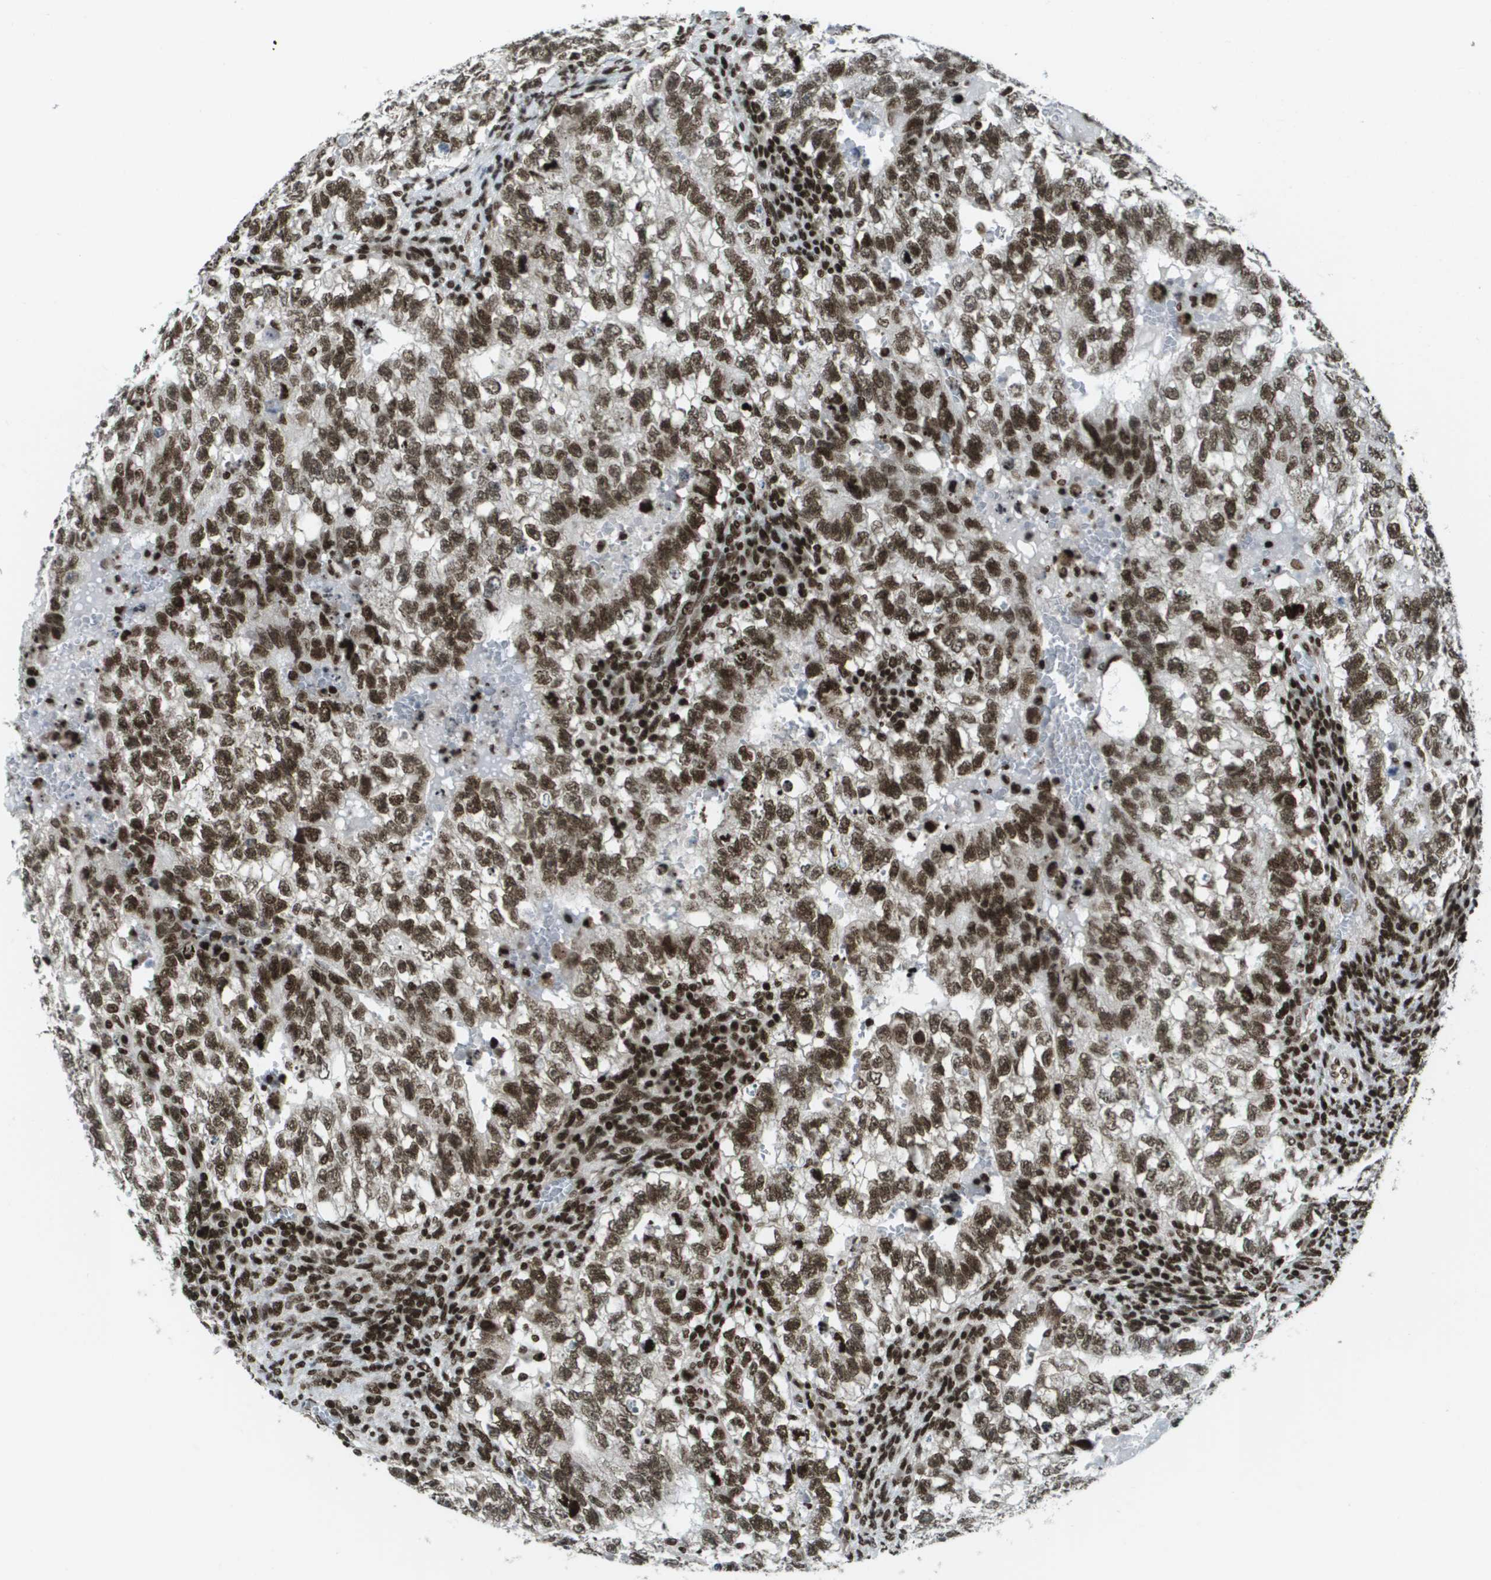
{"staining": {"intensity": "strong", "quantity": ">75%", "location": "nuclear"}, "tissue": "testis cancer", "cell_type": "Tumor cells", "image_type": "cancer", "snomed": [{"axis": "morphology", "description": "Seminoma, NOS"}, {"axis": "morphology", "description": "Carcinoma, Embryonal, NOS"}, {"axis": "topography", "description": "Testis"}], "caption": "This histopathology image reveals immunohistochemistry staining of embryonal carcinoma (testis), with high strong nuclear expression in about >75% of tumor cells.", "gene": "GLYR1", "patient": {"sex": "male", "age": 38}}